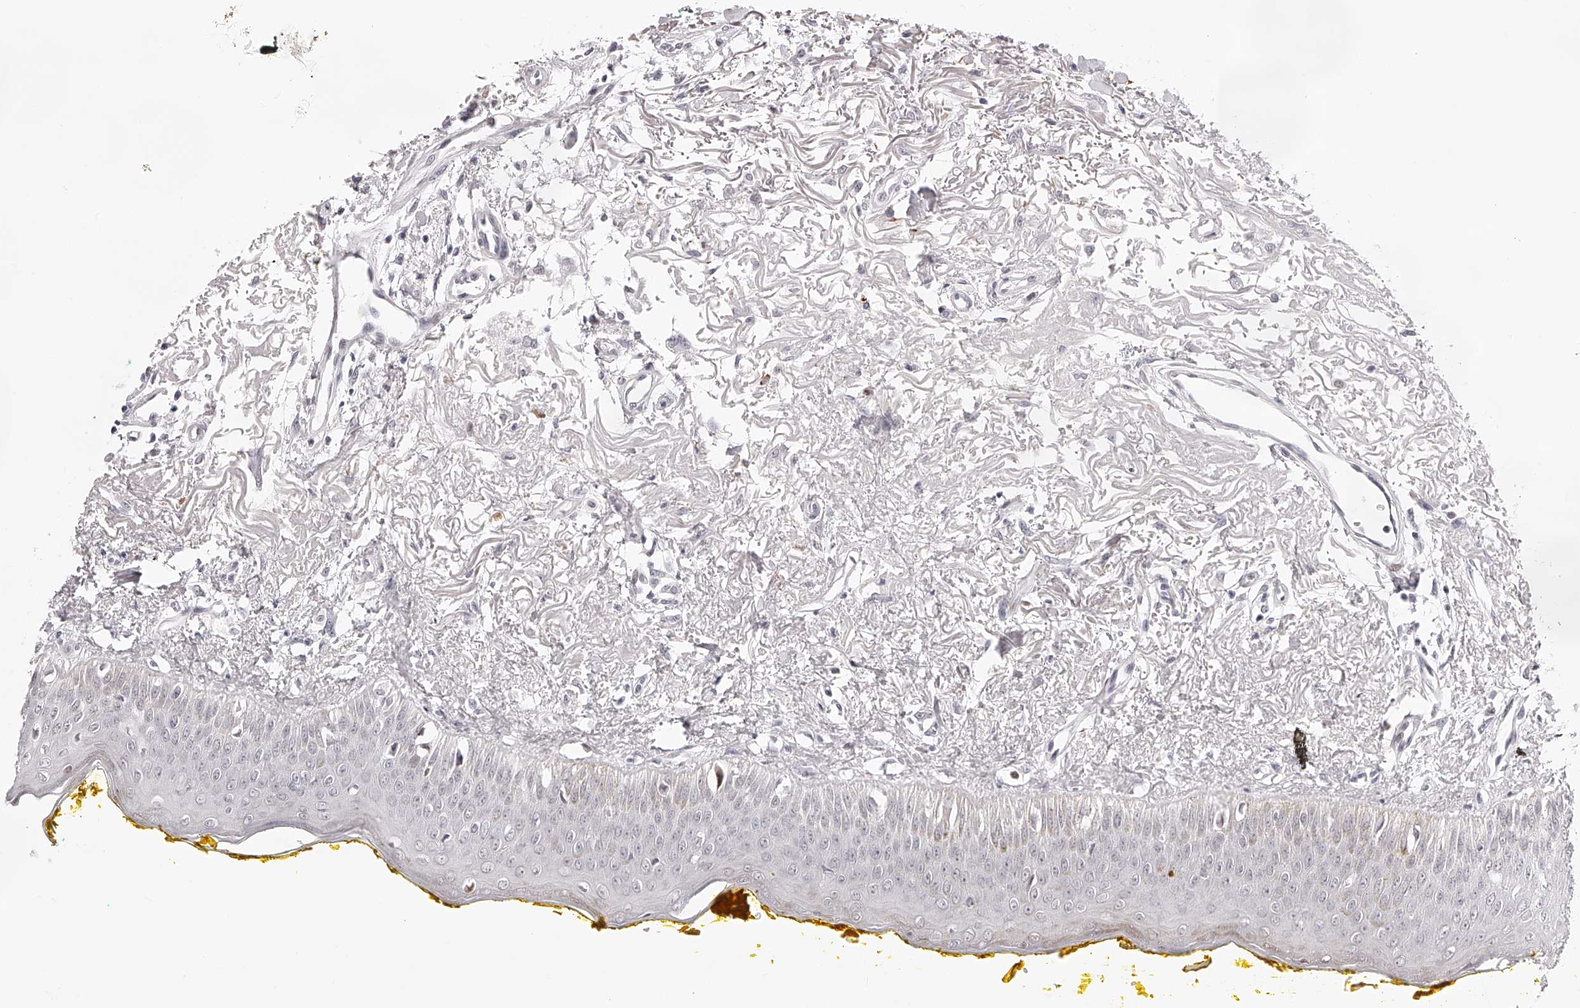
{"staining": {"intensity": "moderate", "quantity": "<25%", "location": "nuclear"}, "tissue": "oral mucosa", "cell_type": "Squamous epithelial cells", "image_type": "normal", "snomed": [{"axis": "morphology", "description": "Normal tissue, NOS"}, {"axis": "topography", "description": "Oral tissue"}], "caption": "DAB immunohistochemical staining of benign human oral mucosa displays moderate nuclear protein positivity in about <25% of squamous epithelial cells. The staining was performed using DAB (3,3'-diaminobenzidine) to visualize the protein expression in brown, while the nuclei were stained in blue with hematoxylin (Magnification: 20x).", "gene": "PLEKHG1", "patient": {"sex": "female", "age": 70}}